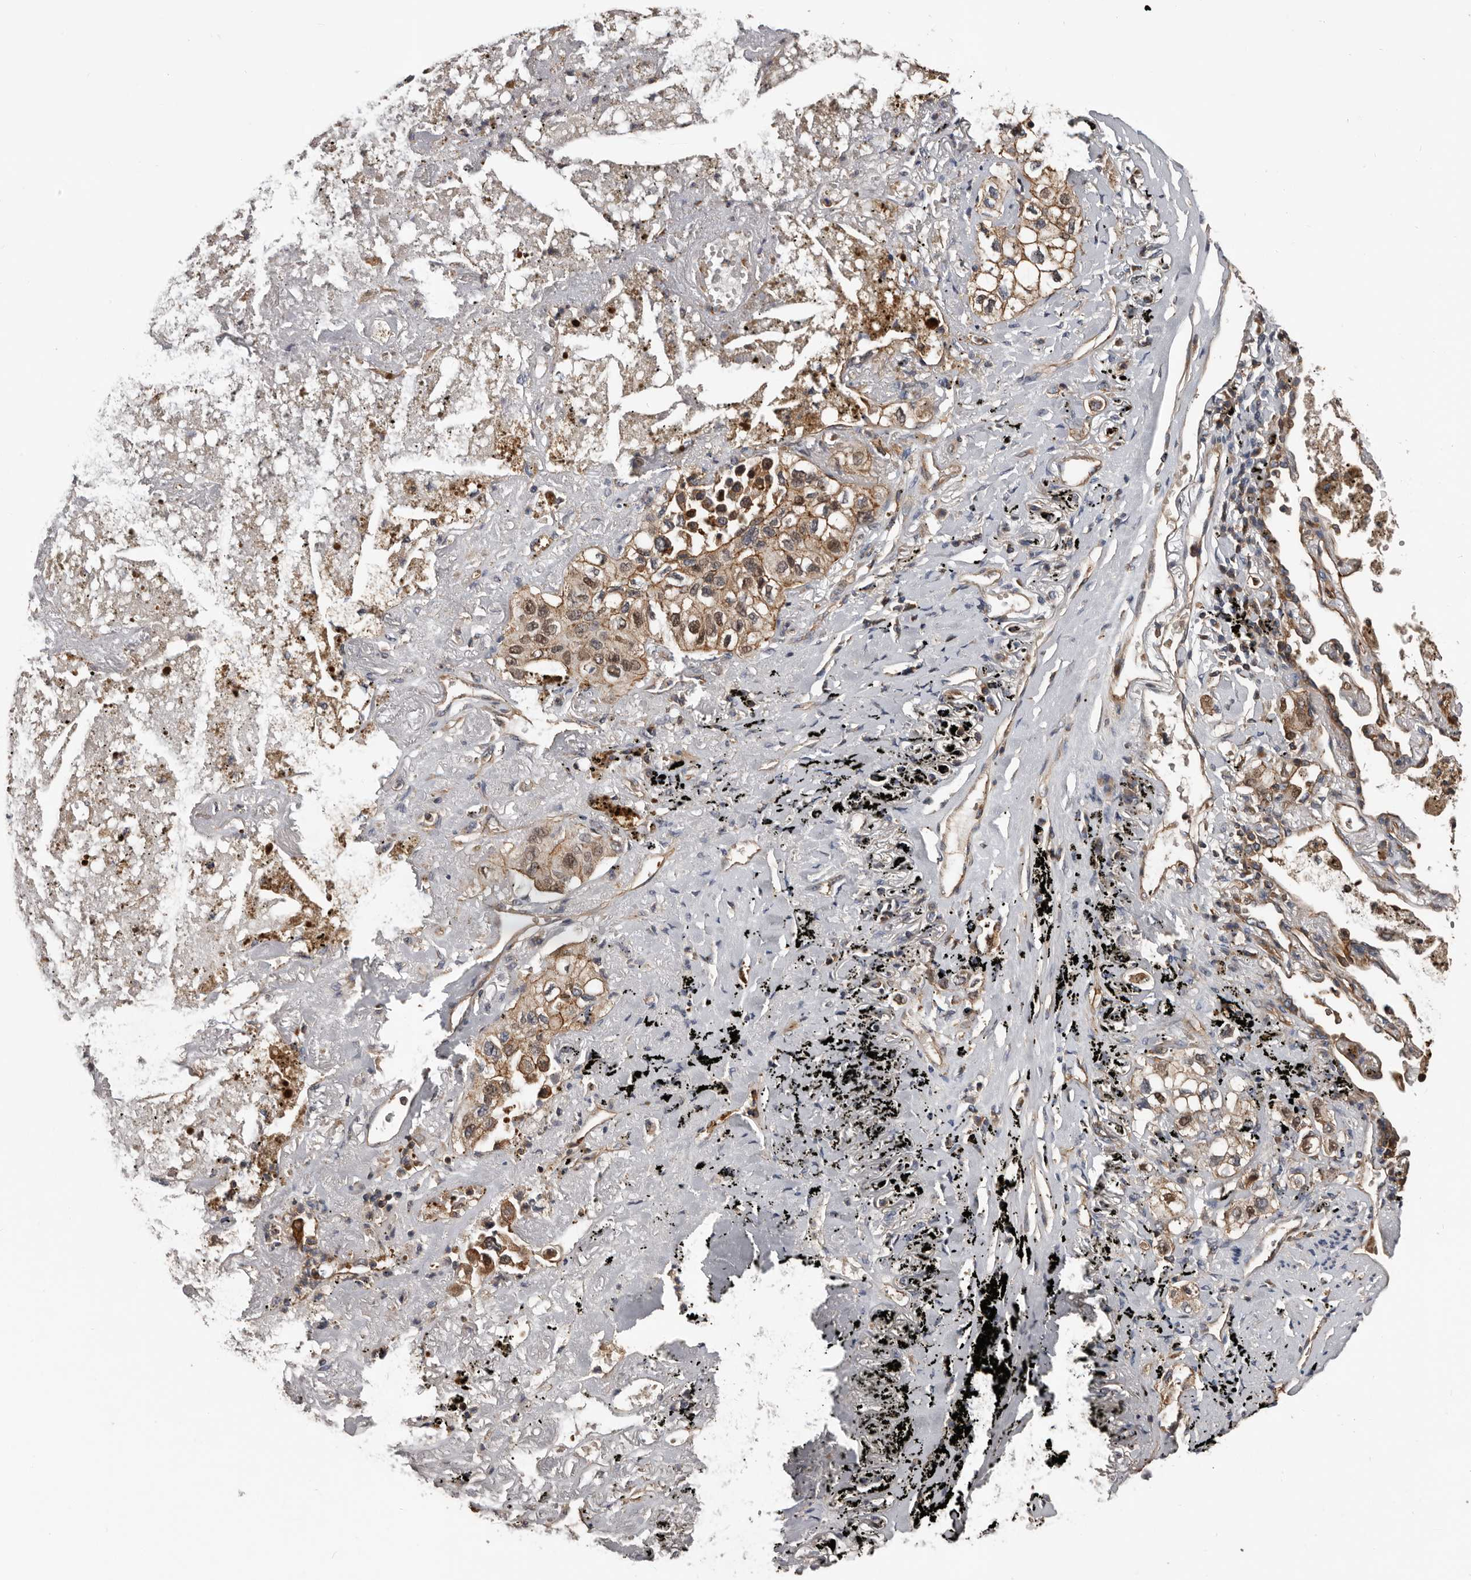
{"staining": {"intensity": "moderate", "quantity": ">75%", "location": "cytoplasmic/membranous,nuclear"}, "tissue": "lung cancer", "cell_type": "Tumor cells", "image_type": "cancer", "snomed": [{"axis": "morphology", "description": "Adenocarcinoma, NOS"}, {"axis": "topography", "description": "Lung"}], "caption": "Adenocarcinoma (lung) stained with a brown dye reveals moderate cytoplasmic/membranous and nuclear positive staining in about >75% of tumor cells.", "gene": "PNRC2", "patient": {"sex": "male", "age": 63}}